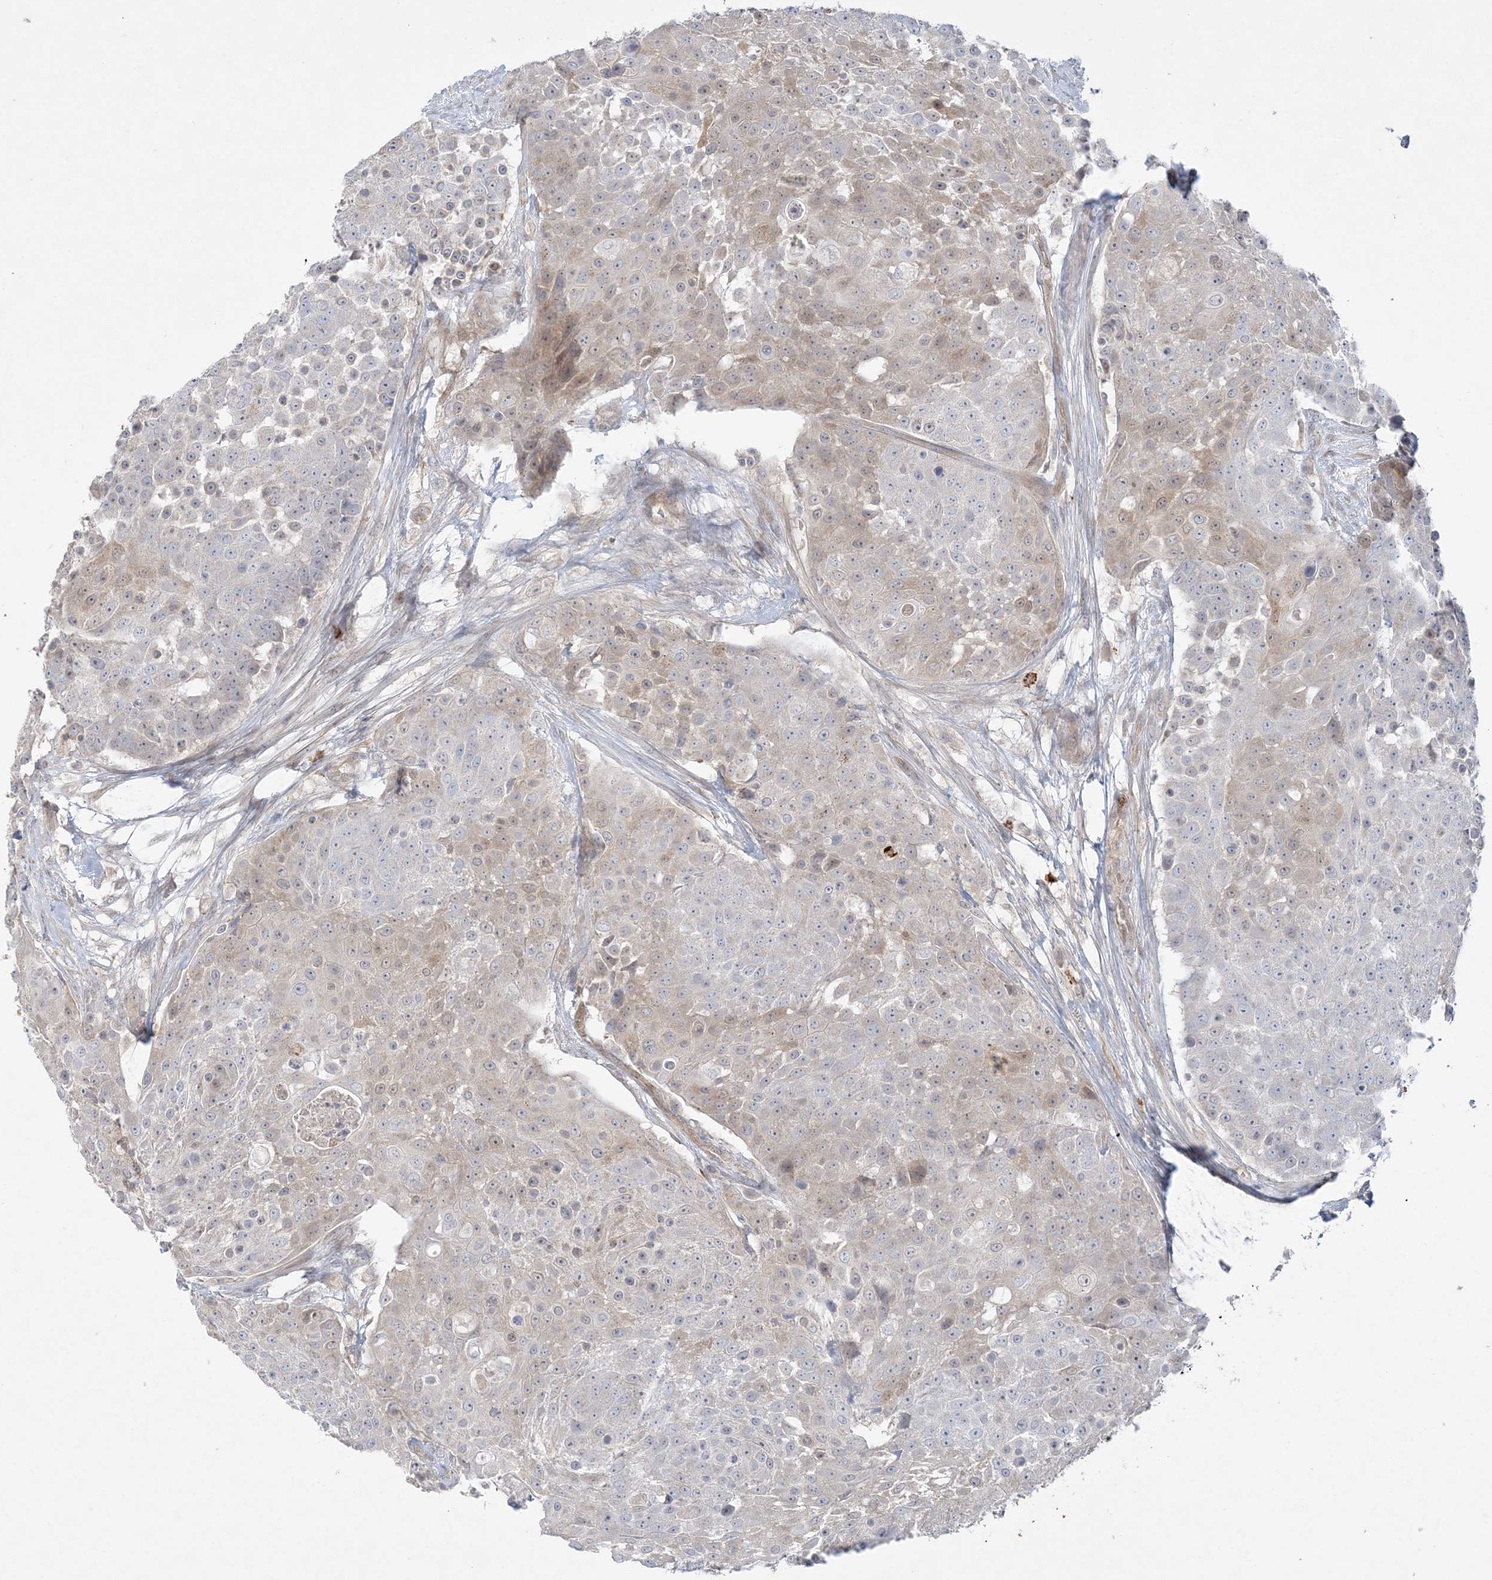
{"staining": {"intensity": "weak", "quantity": "25%-75%", "location": "cytoplasmic/membranous,nuclear"}, "tissue": "urothelial cancer", "cell_type": "Tumor cells", "image_type": "cancer", "snomed": [{"axis": "morphology", "description": "Urothelial carcinoma, High grade"}, {"axis": "topography", "description": "Urinary bladder"}], "caption": "Human urothelial cancer stained with a brown dye reveals weak cytoplasmic/membranous and nuclear positive staining in approximately 25%-75% of tumor cells.", "gene": "INPP1", "patient": {"sex": "female", "age": 63}}